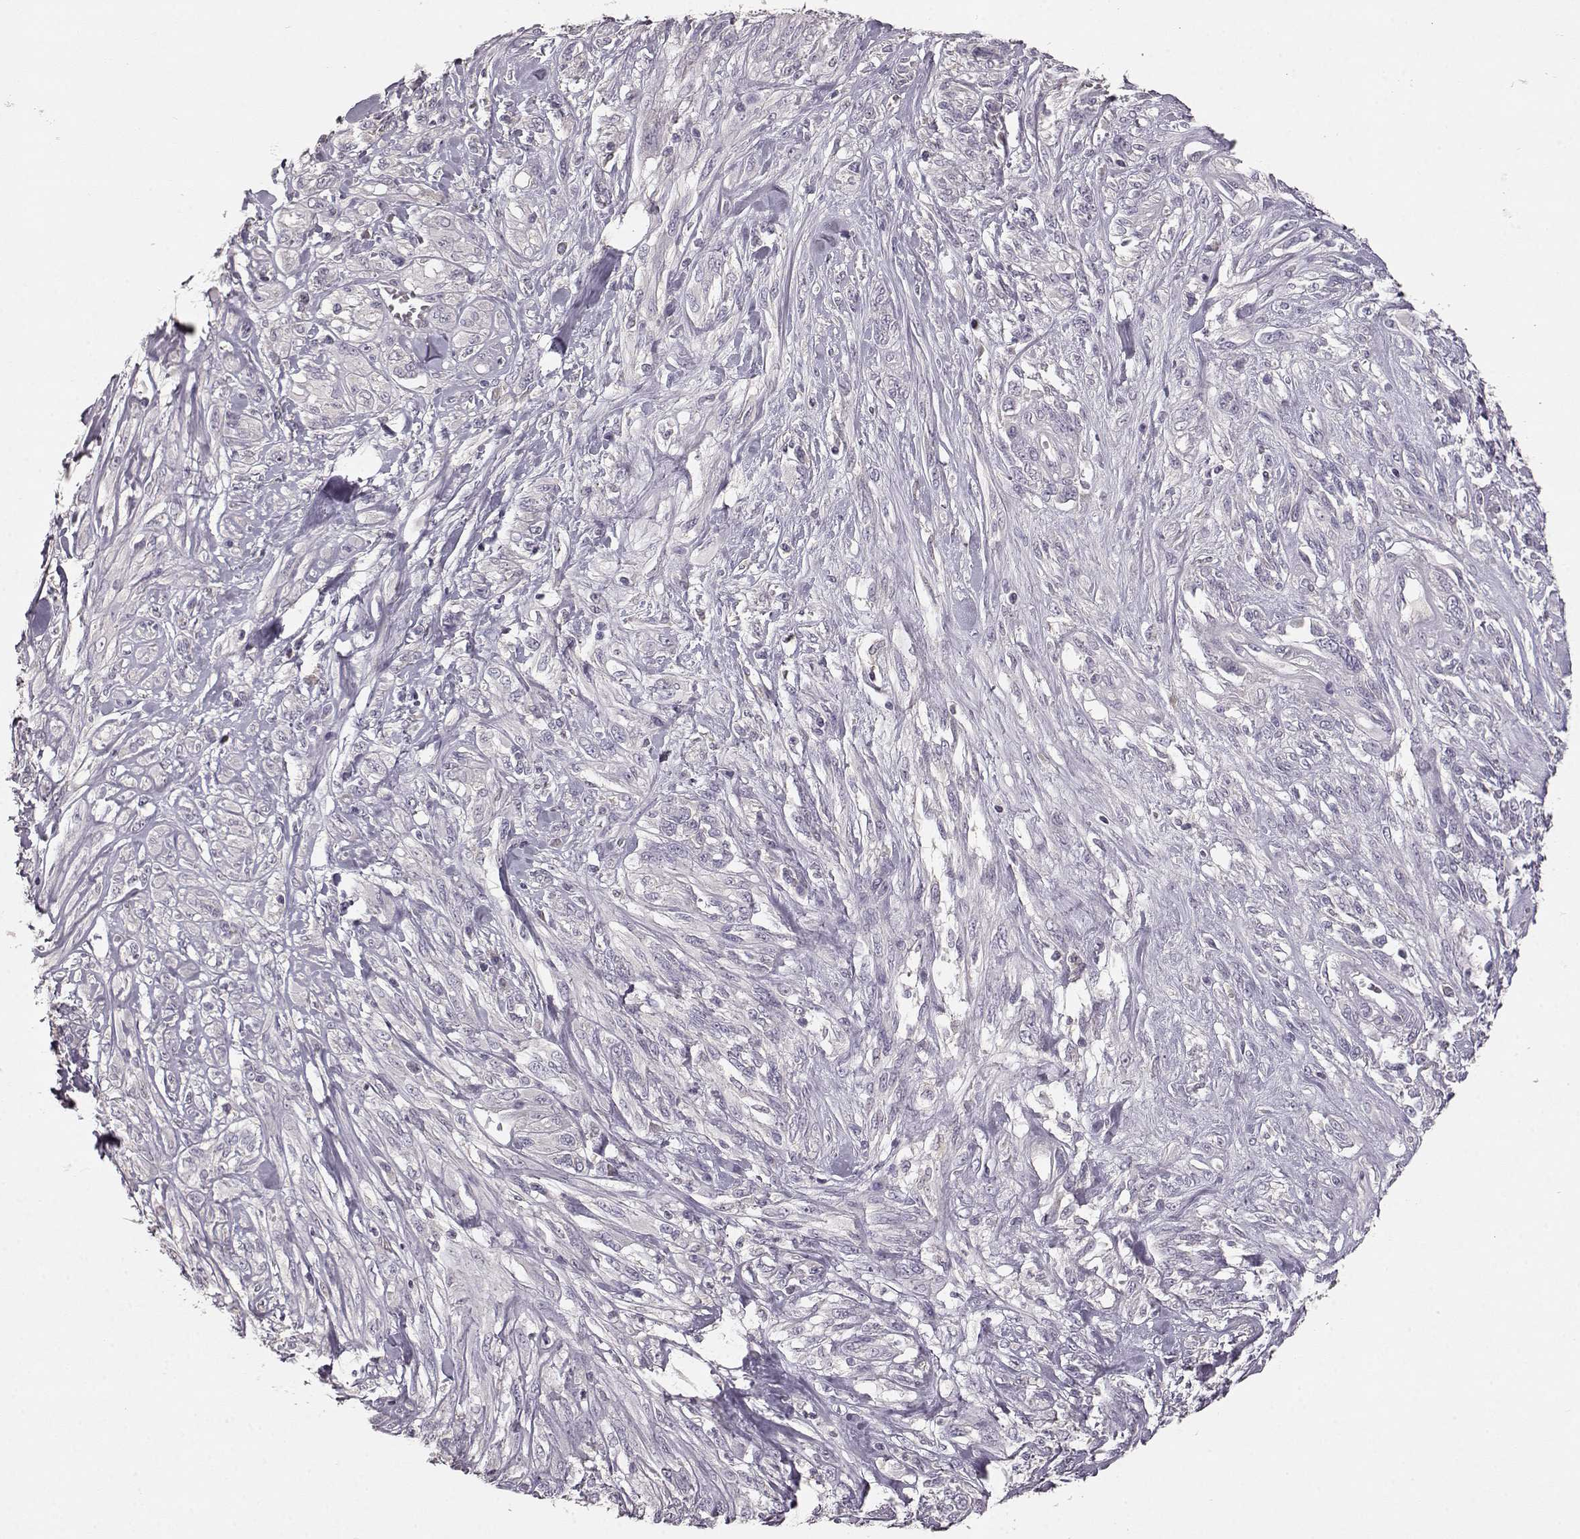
{"staining": {"intensity": "negative", "quantity": "none", "location": "none"}, "tissue": "melanoma", "cell_type": "Tumor cells", "image_type": "cancer", "snomed": [{"axis": "morphology", "description": "Malignant melanoma, NOS"}, {"axis": "topography", "description": "Skin"}], "caption": "An immunohistochemistry histopathology image of melanoma is shown. There is no staining in tumor cells of melanoma.", "gene": "GHR", "patient": {"sex": "female", "age": 91}}